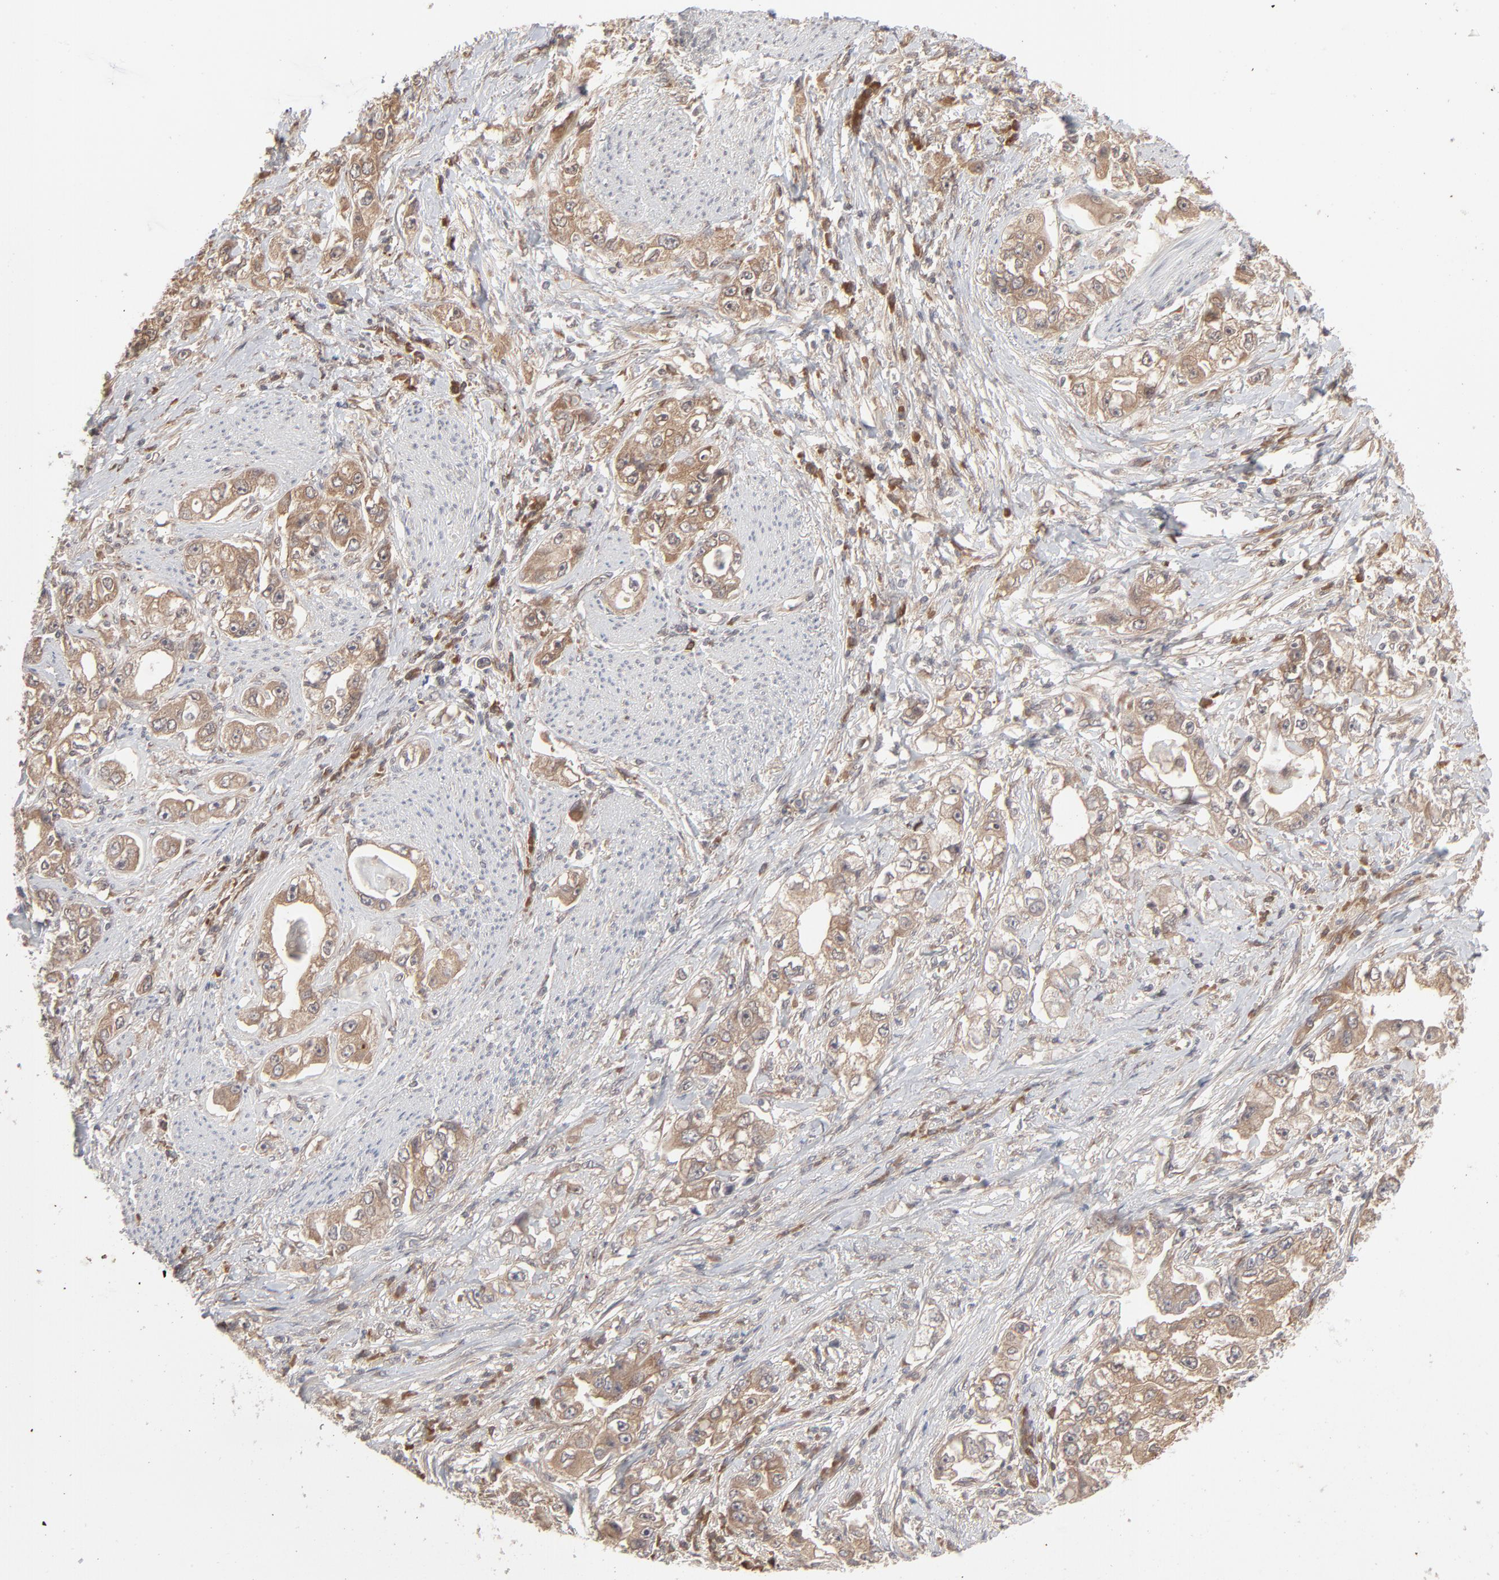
{"staining": {"intensity": "moderate", "quantity": ">75%", "location": "cytoplasmic/membranous"}, "tissue": "stomach cancer", "cell_type": "Tumor cells", "image_type": "cancer", "snomed": [{"axis": "morphology", "description": "Adenocarcinoma, NOS"}, {"axis": "topography", "description": "Stomach, lower"}], "caption": "Protein staining of stomach cancer tissue shows moderate cytoplasmic/membranous positivity in about >75% of tumor cells. (DAB (3,3'-diaminobenzidine) IHC, brown staining for protein, blue staining for nuclei).", "gene": "SCFD1", "patient": {"sex": "female", "age": 93}}